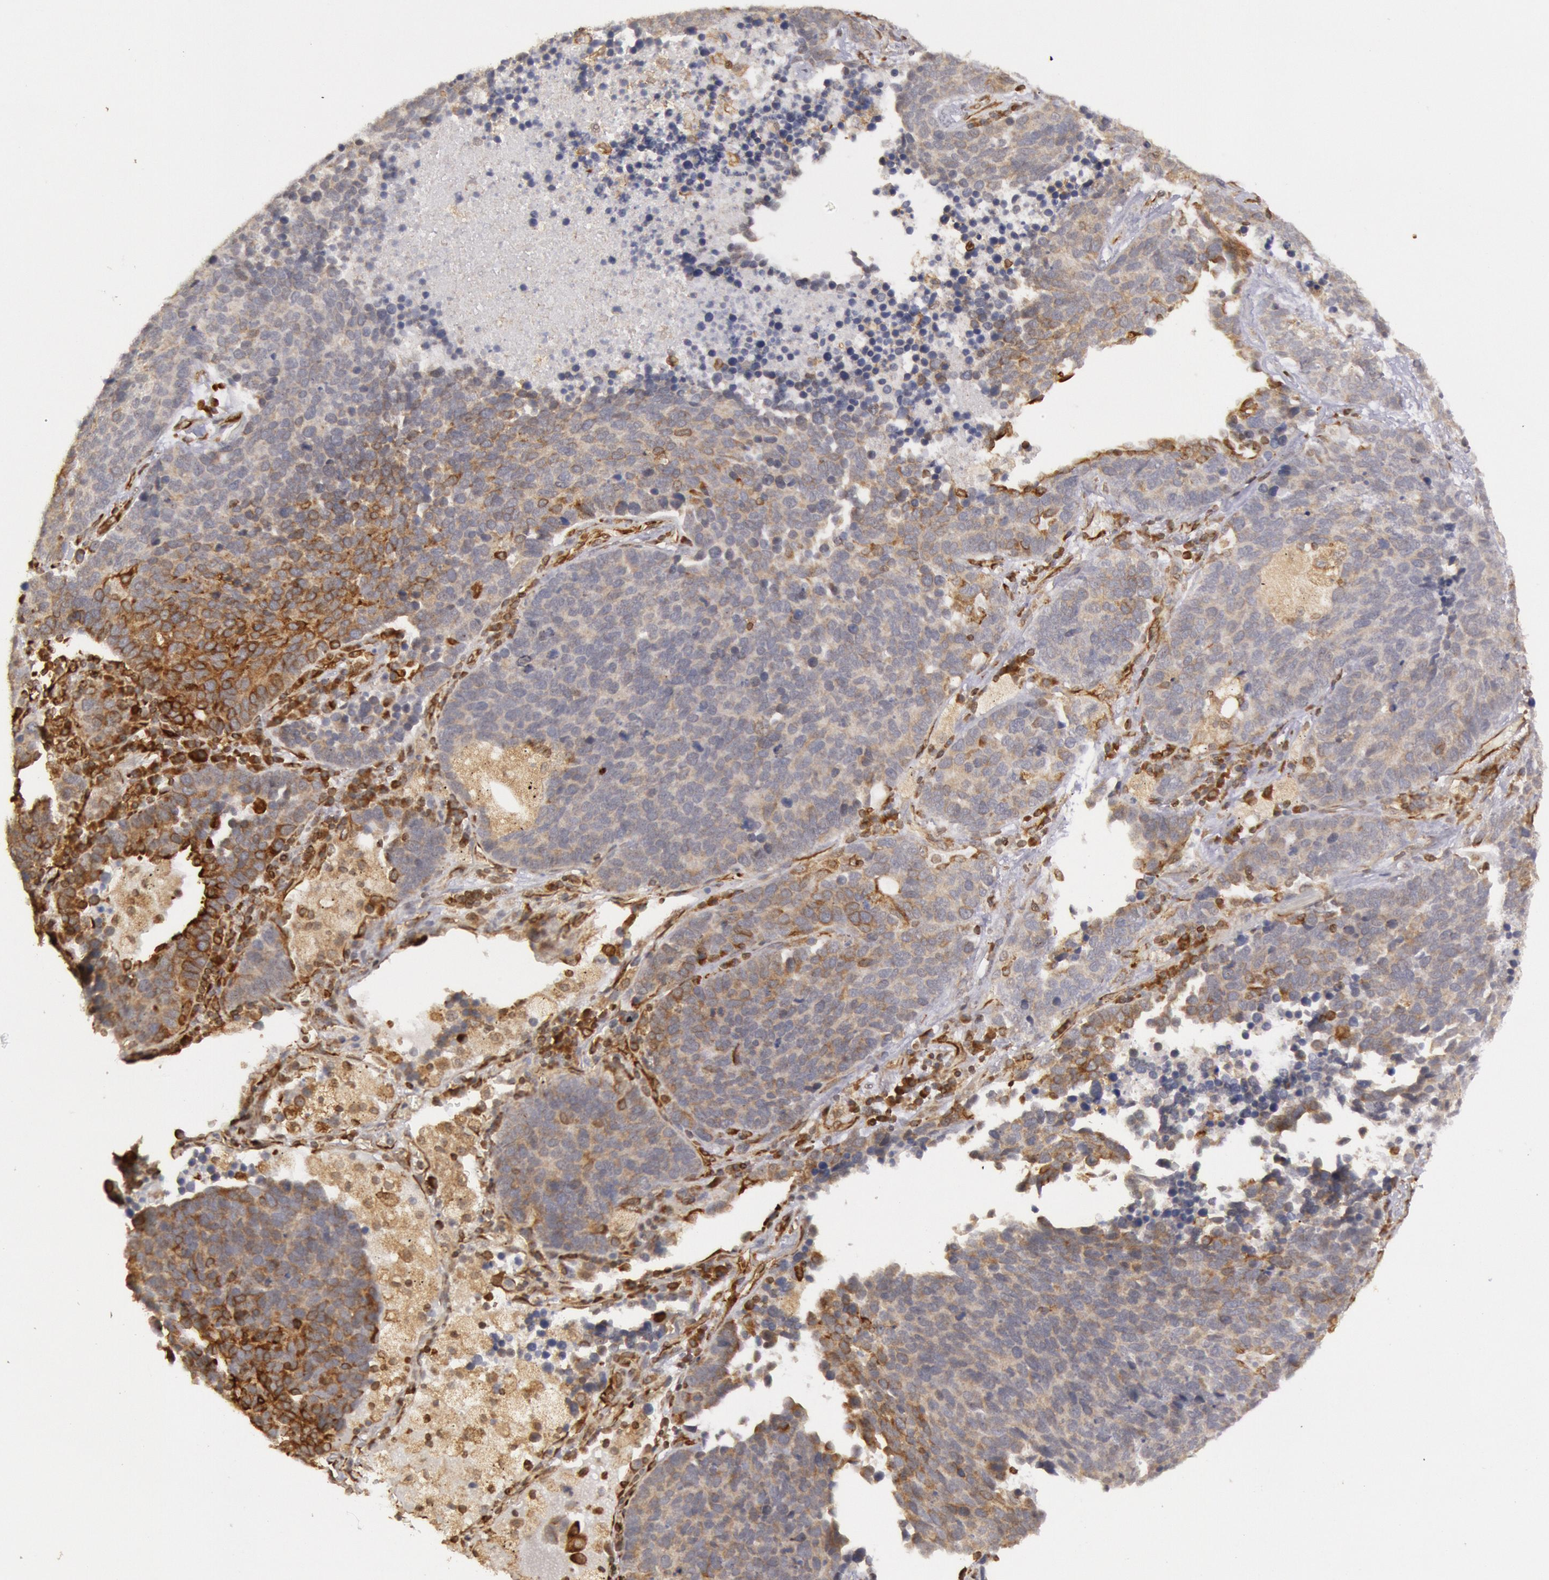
{"staining": {"intensity": "moderate", "quantity": "<25%", "location": "cytoplasmic/membranous"}, "tissue": "lung cancer", "cell_type": "Tumor cells", "image_type": "cancer", "snomed": [{"axis": "morphology", "description": "Neoplasm, malignant, NOS"}, {"axis": "topography", "description": "Lung"}], "caption": "IHC histopathology image of neoplastic tissue: human lung neoplasm (malignant) stained using immunohistochemistry displays low levels of moderate protein expression localized specifically in the cytoplasmic/membranous of tumor cells, appearing as a cytoplasmic/membranous brown color.", "gene": "TAP2", "patient": {"sex": "female", "age": 75}}